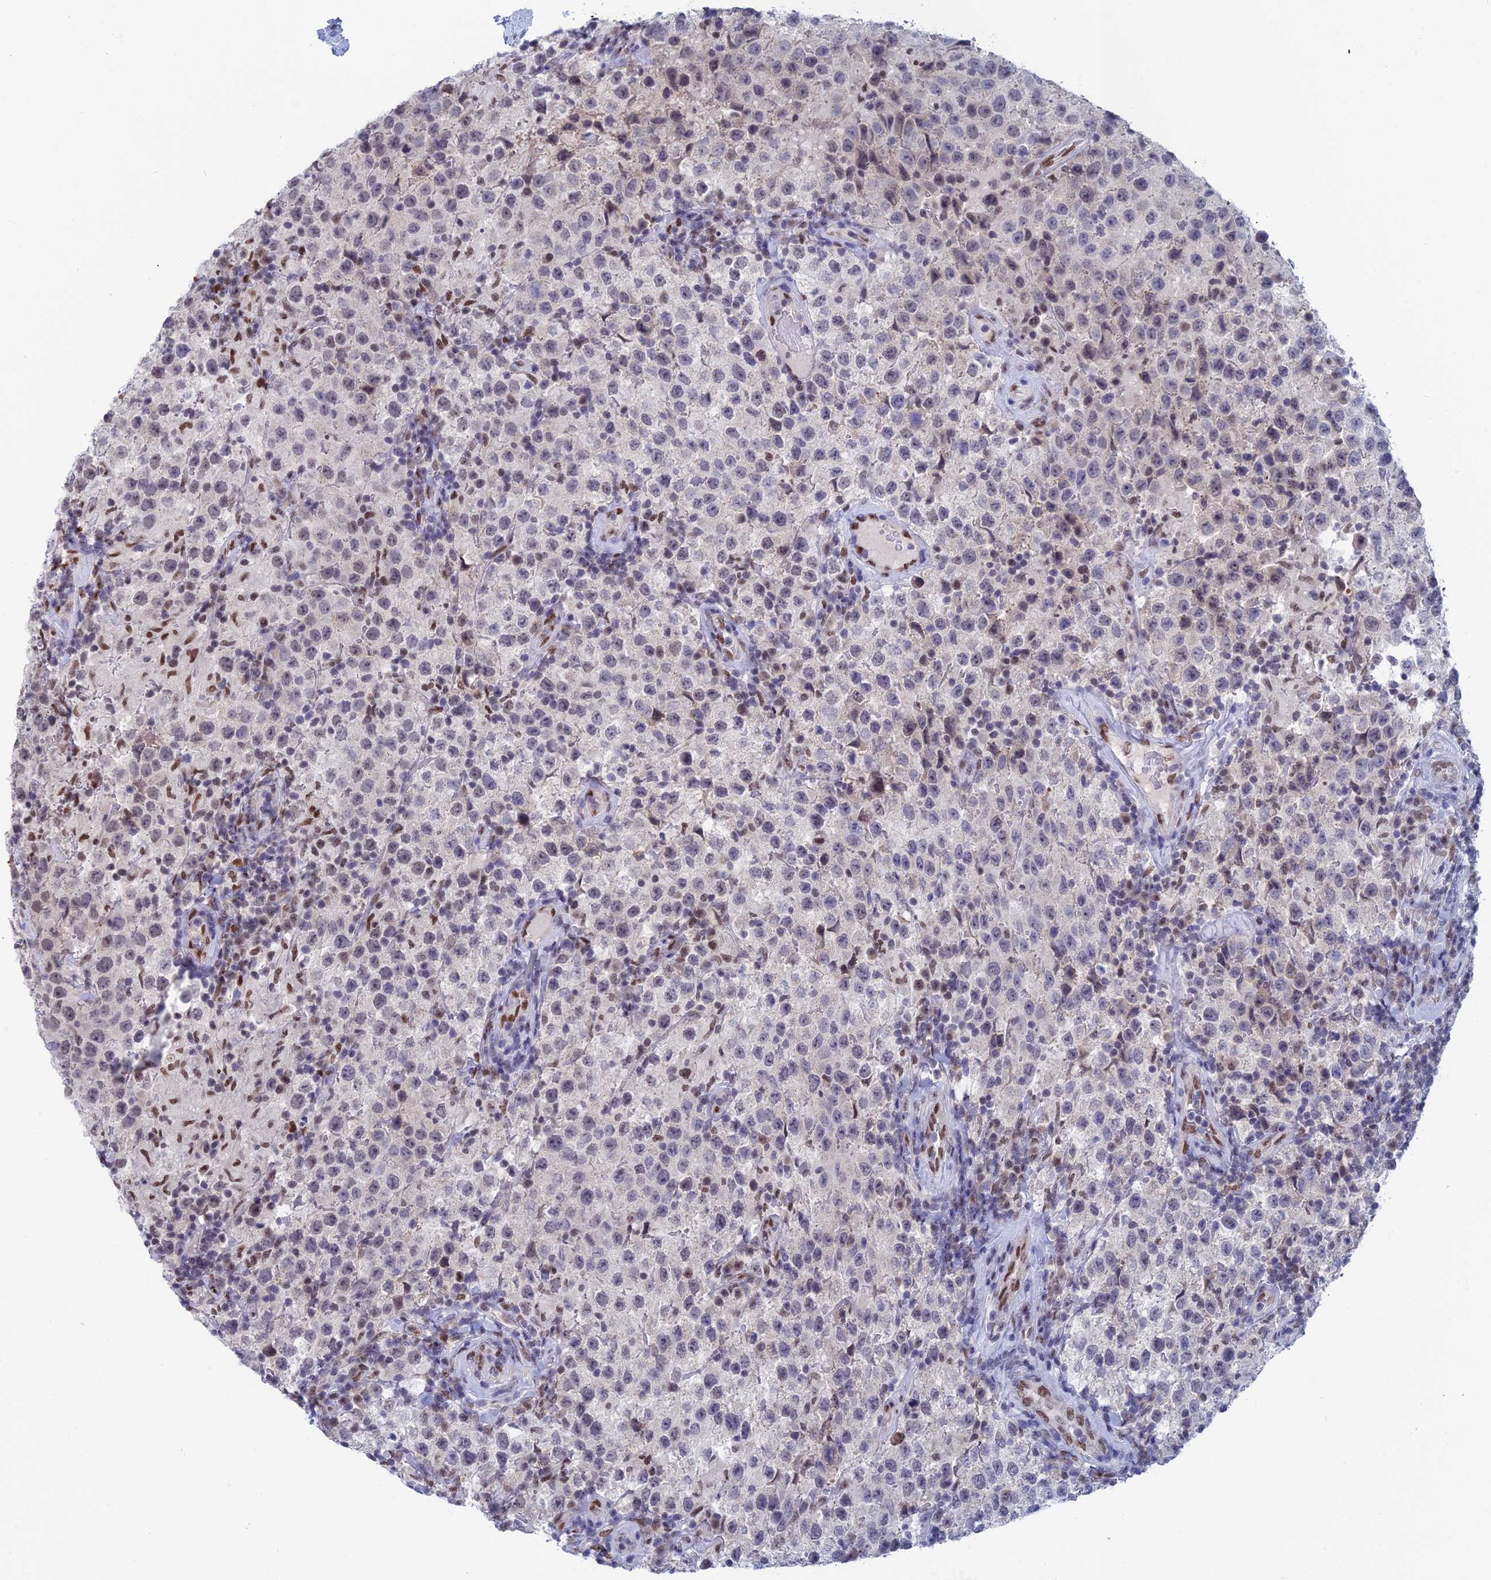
{"staining": {"intensity": "negative", "quantity": "none", "location": "none"}, "tissue": "testis cancer", "cell_type": "Tumor cells", "image_type": "cancer", "snomed": [{"axis": "morphology", "description": "Seminoma, NOS"}, {"axis": "morphology", "description": "Carcinoma, Embryonal, NOS"}, {"axis": "topography", "description": "Testis"}], "caption": "There is no significant positivity in tumor cells of testis cancer (seminoma).", "gene": "NABP2", "patient": {"sex": "male", "age": 41}}